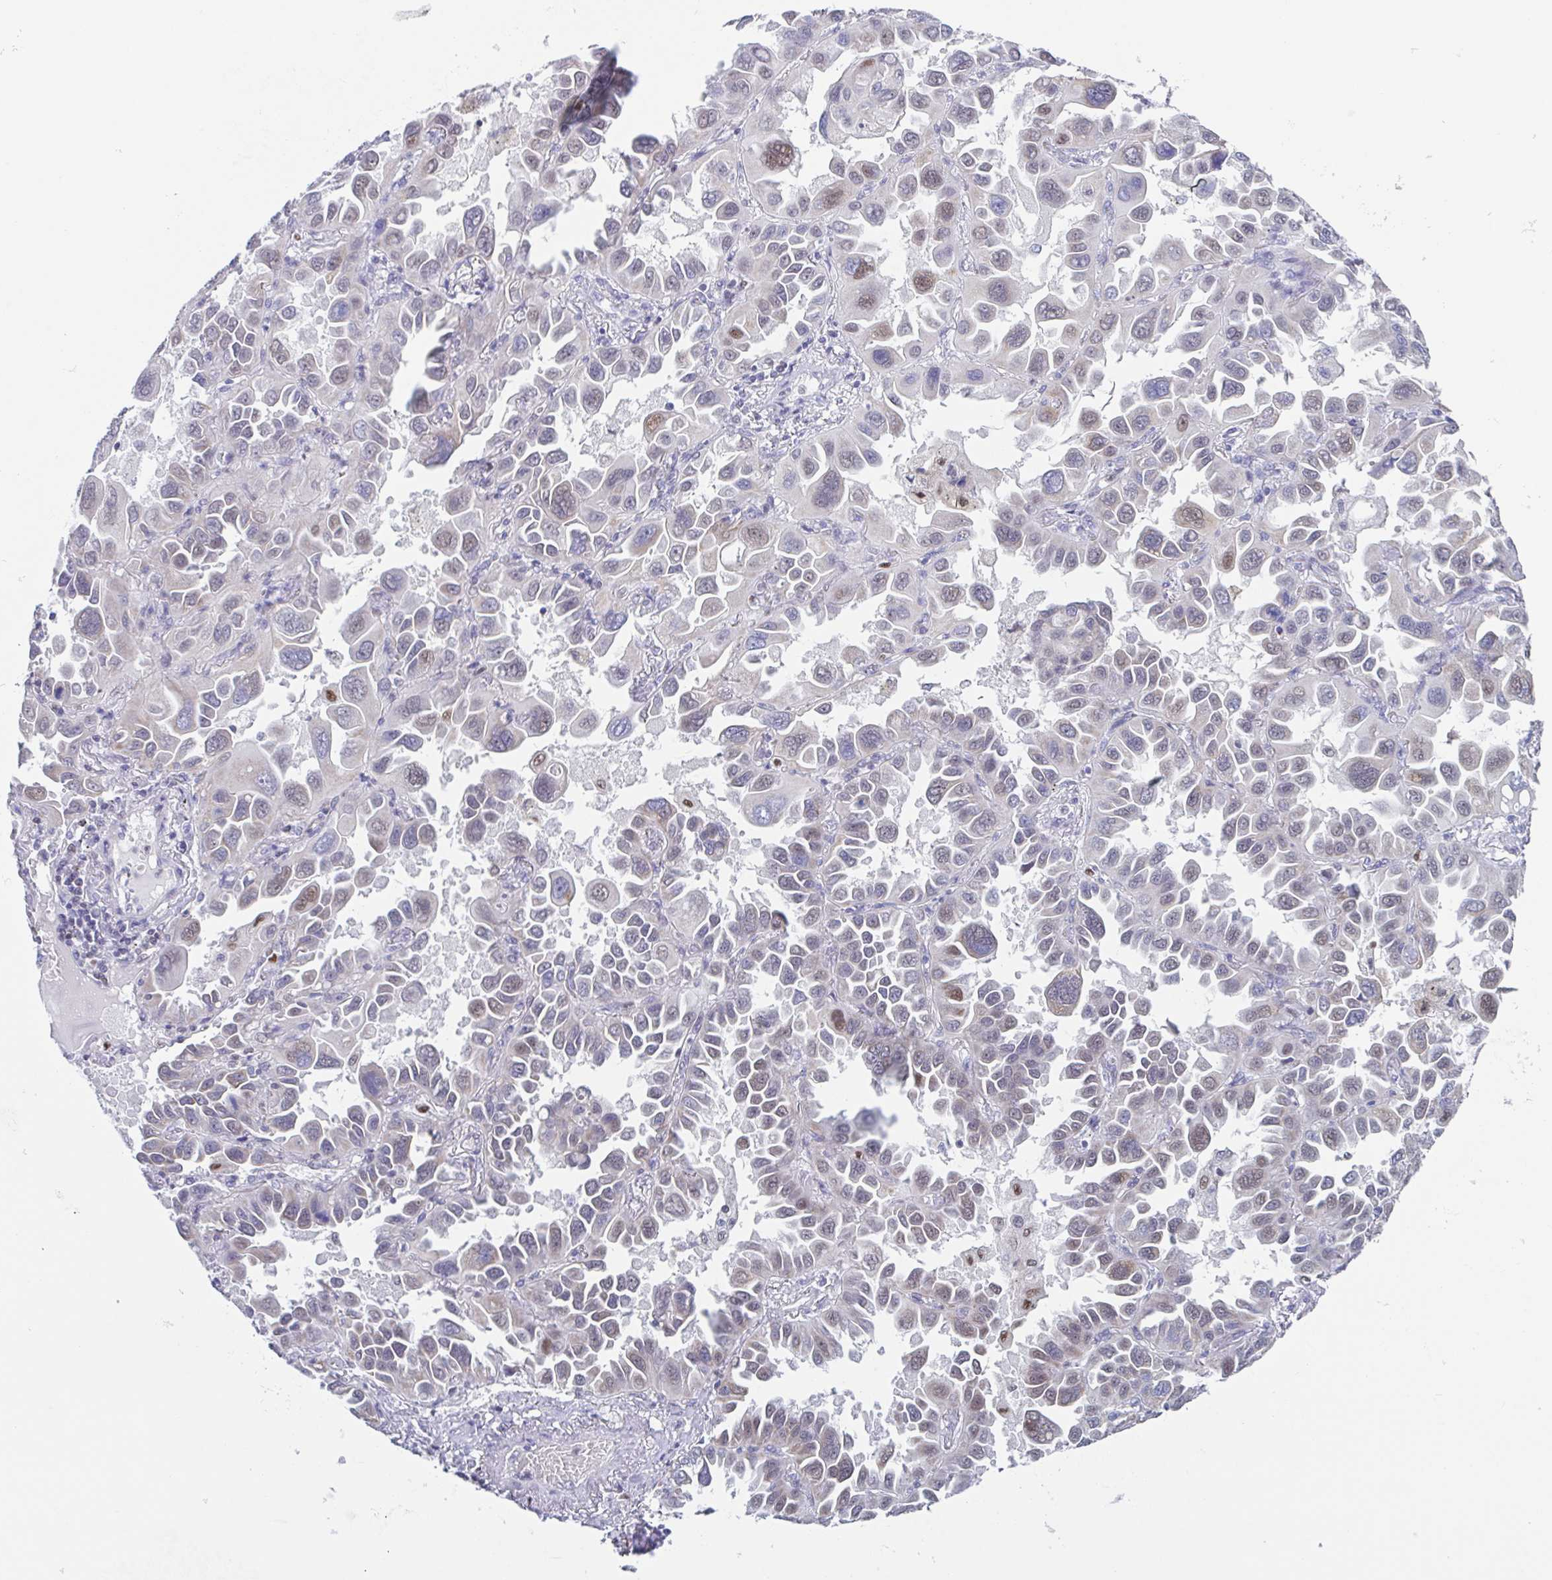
{"staining": {"intensity": "weak", "quantity": "<25%", "location": "nuclear"}, "tissue": "lung cancer", "cell_type": "Tumor cells", "image_type": "cancer", "snomed": [{"axis": "morphology", "description": "Adenocarcinoma, NOS"}, {"axis": "topography", "description": "Lung"}], "caption": "Immunohistochemistry photomicrograph of neoplastic tissue: adenocarcinoma (lung) stained with DAB shows no significant protein staining in tumor cells.", "gene": "PBOV1", "patient": {"sex": "male", "age": 64}}